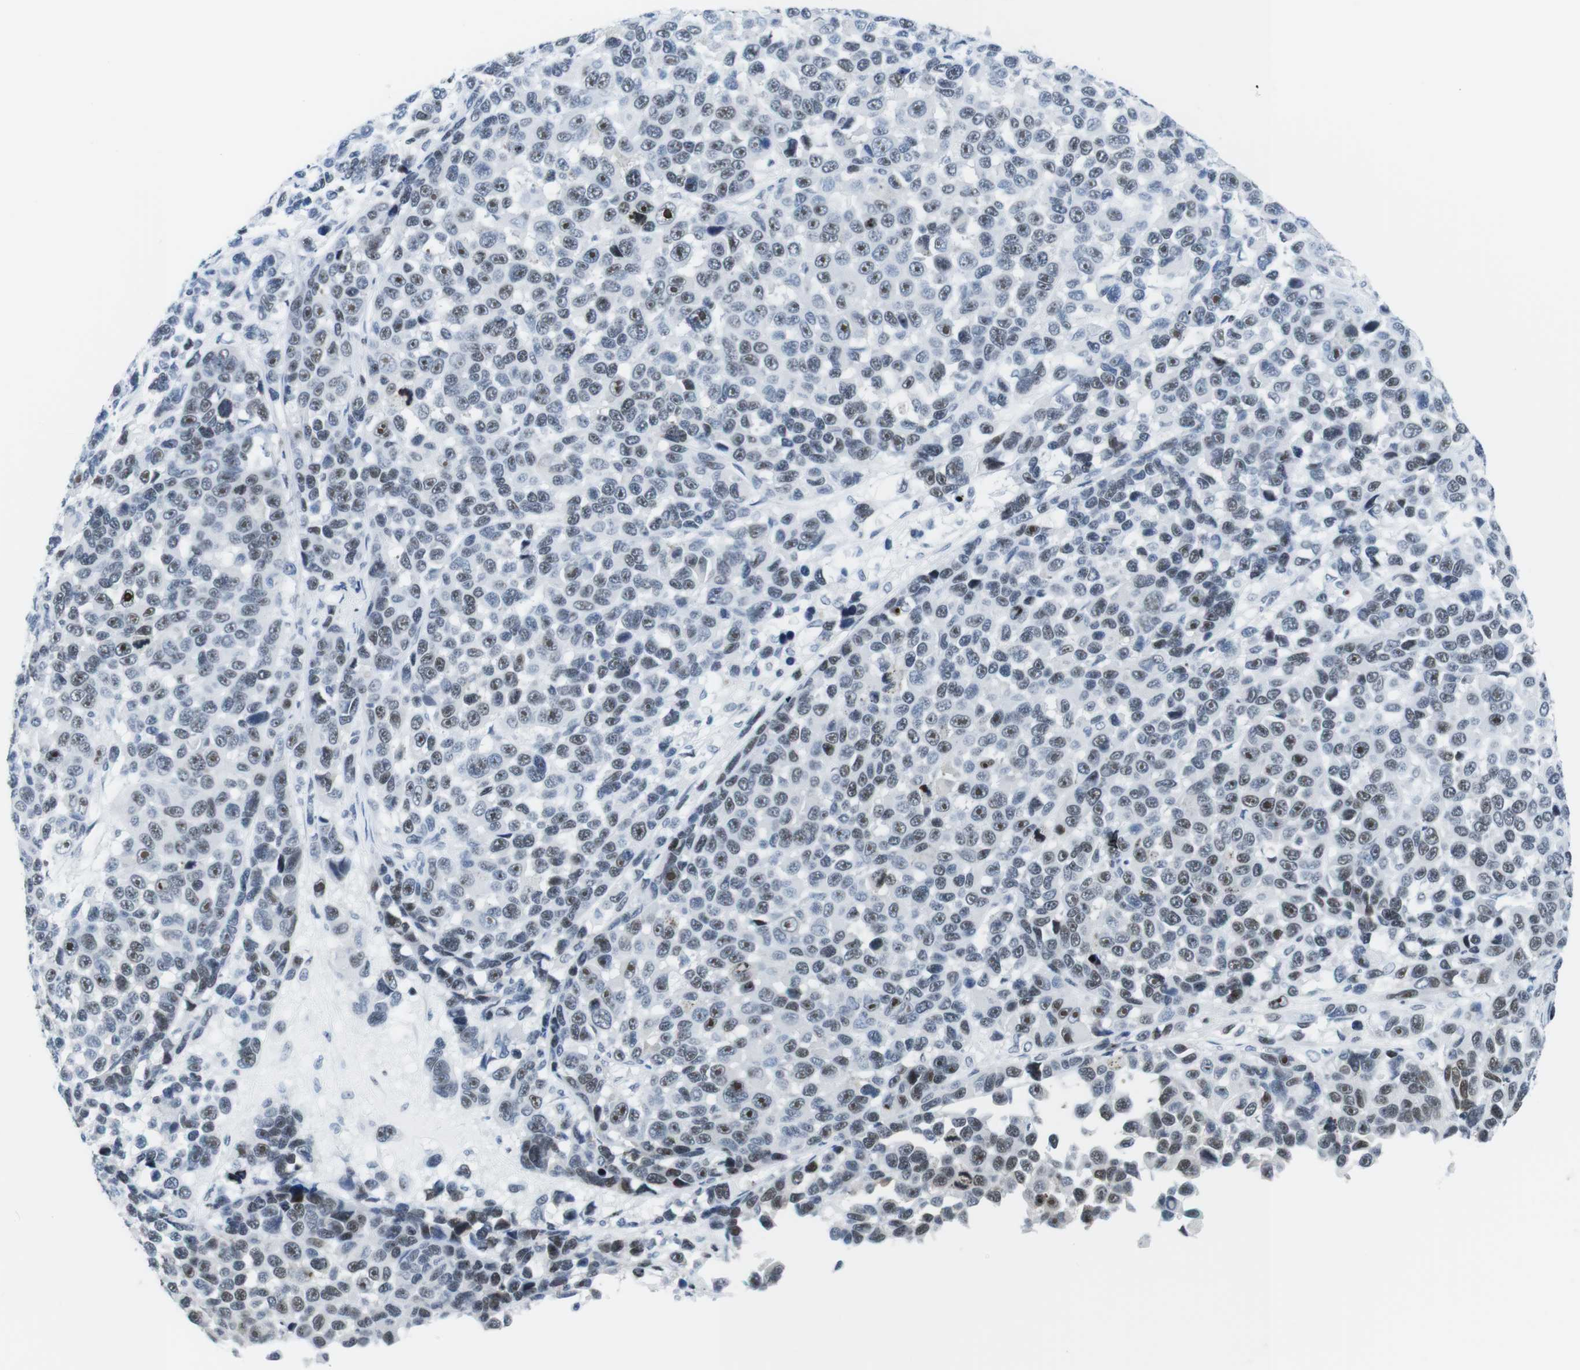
{"staining": {"intensity": "weak", "quantity": ">75%", "location": "nuclear"}, "tissue": "melanoma", "cell_type": "Tumor cells", "image_type": "cancer", "snomed": [{"axis": "morphology", "description": "Malignant melanoma, NOS"}, {"axis": "topography", "description": "Skin"}], "caption": "A low amount of weak nuclear expression is present in about >75% of tumor cells in melanoma tissue.", "gene": "NIFK", "patient": {"sex": "male", "age": 53}}